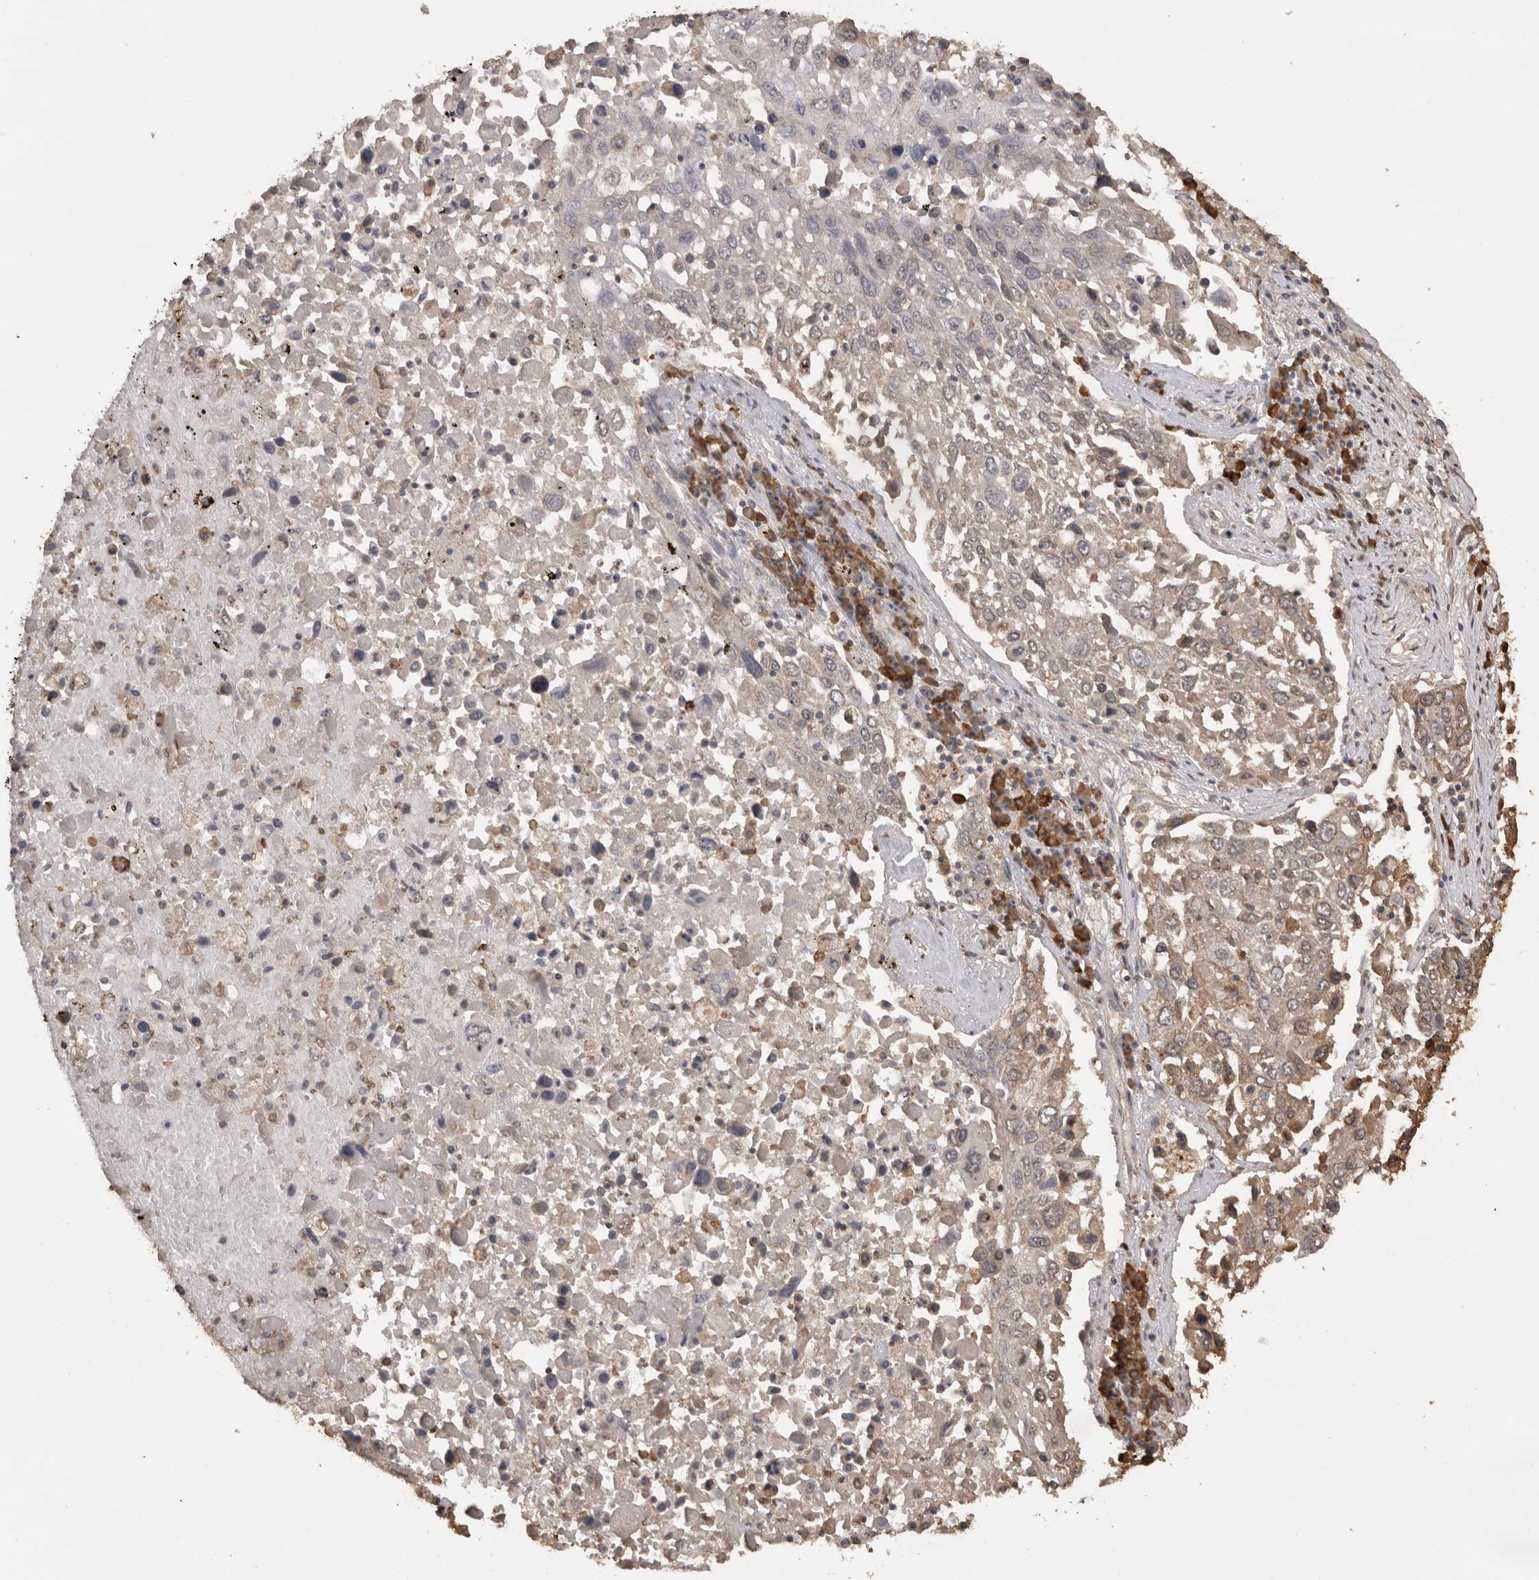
{"staining": {"intensity": "weak", "quantity": "25%-75%", "location": "cytoplasmic/membranous,nuclear"}, "tissue": "lung cancer", "cell_type": "Tumor cells", "image_type": "cancer", "snomed": [{"axis": "morphology", "description": "Squamous cell carcinoma, NOS"}, {"axis": "topography", "description": "Lung"}], "caption": "Protein expression analysis of human lung cancer (squamous cell carcinoma) reveals weak cytoplasmic/membranous and nuclear positivity in approximately 25%-75% of tumor cells. (Stains: DAB in brown, nuclei in blue, Microscopy: brightfield microscopy at high magnification).", "gene": "CRELD2", "patient": {"sex": "male", "age": 65}}